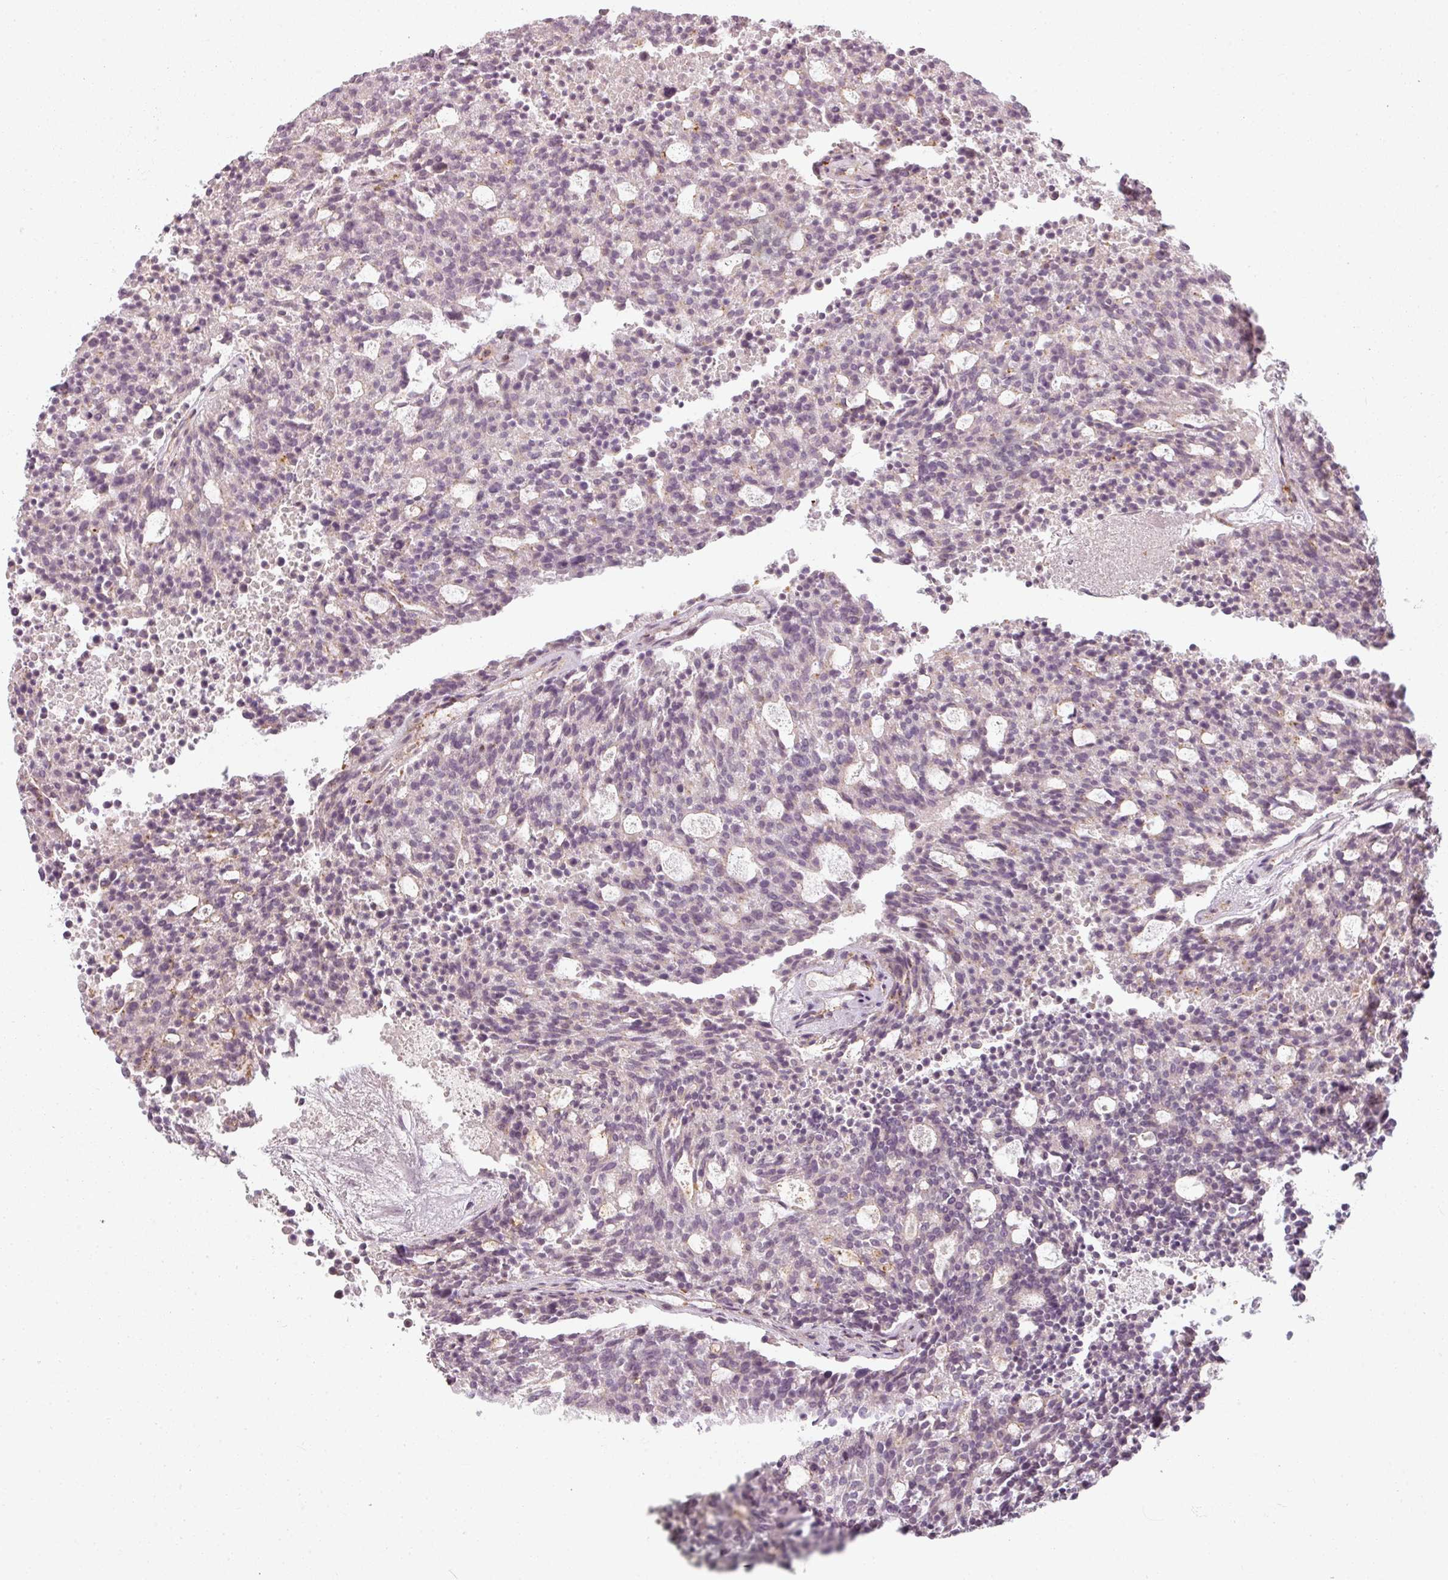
{"staining": {"intensity": "negative", "quantity": "none", "location": "none"}, "tissue": "carcinoid", "cell_type": "Tumor cells", "image_type": "cancer", "snomed": [{"axis": "morphology", "description": "Carcinoid, malignant, NOS"}, {"axis": "topography", "description": "Pancreas"}], "caption": "This is a image of immunohistochemistry (IHC) staining of malignant carcinoid, which shows no positivity in tumor cells.", "gene": "CLIC1", "patient": {"sex": "female", "age": 54}}